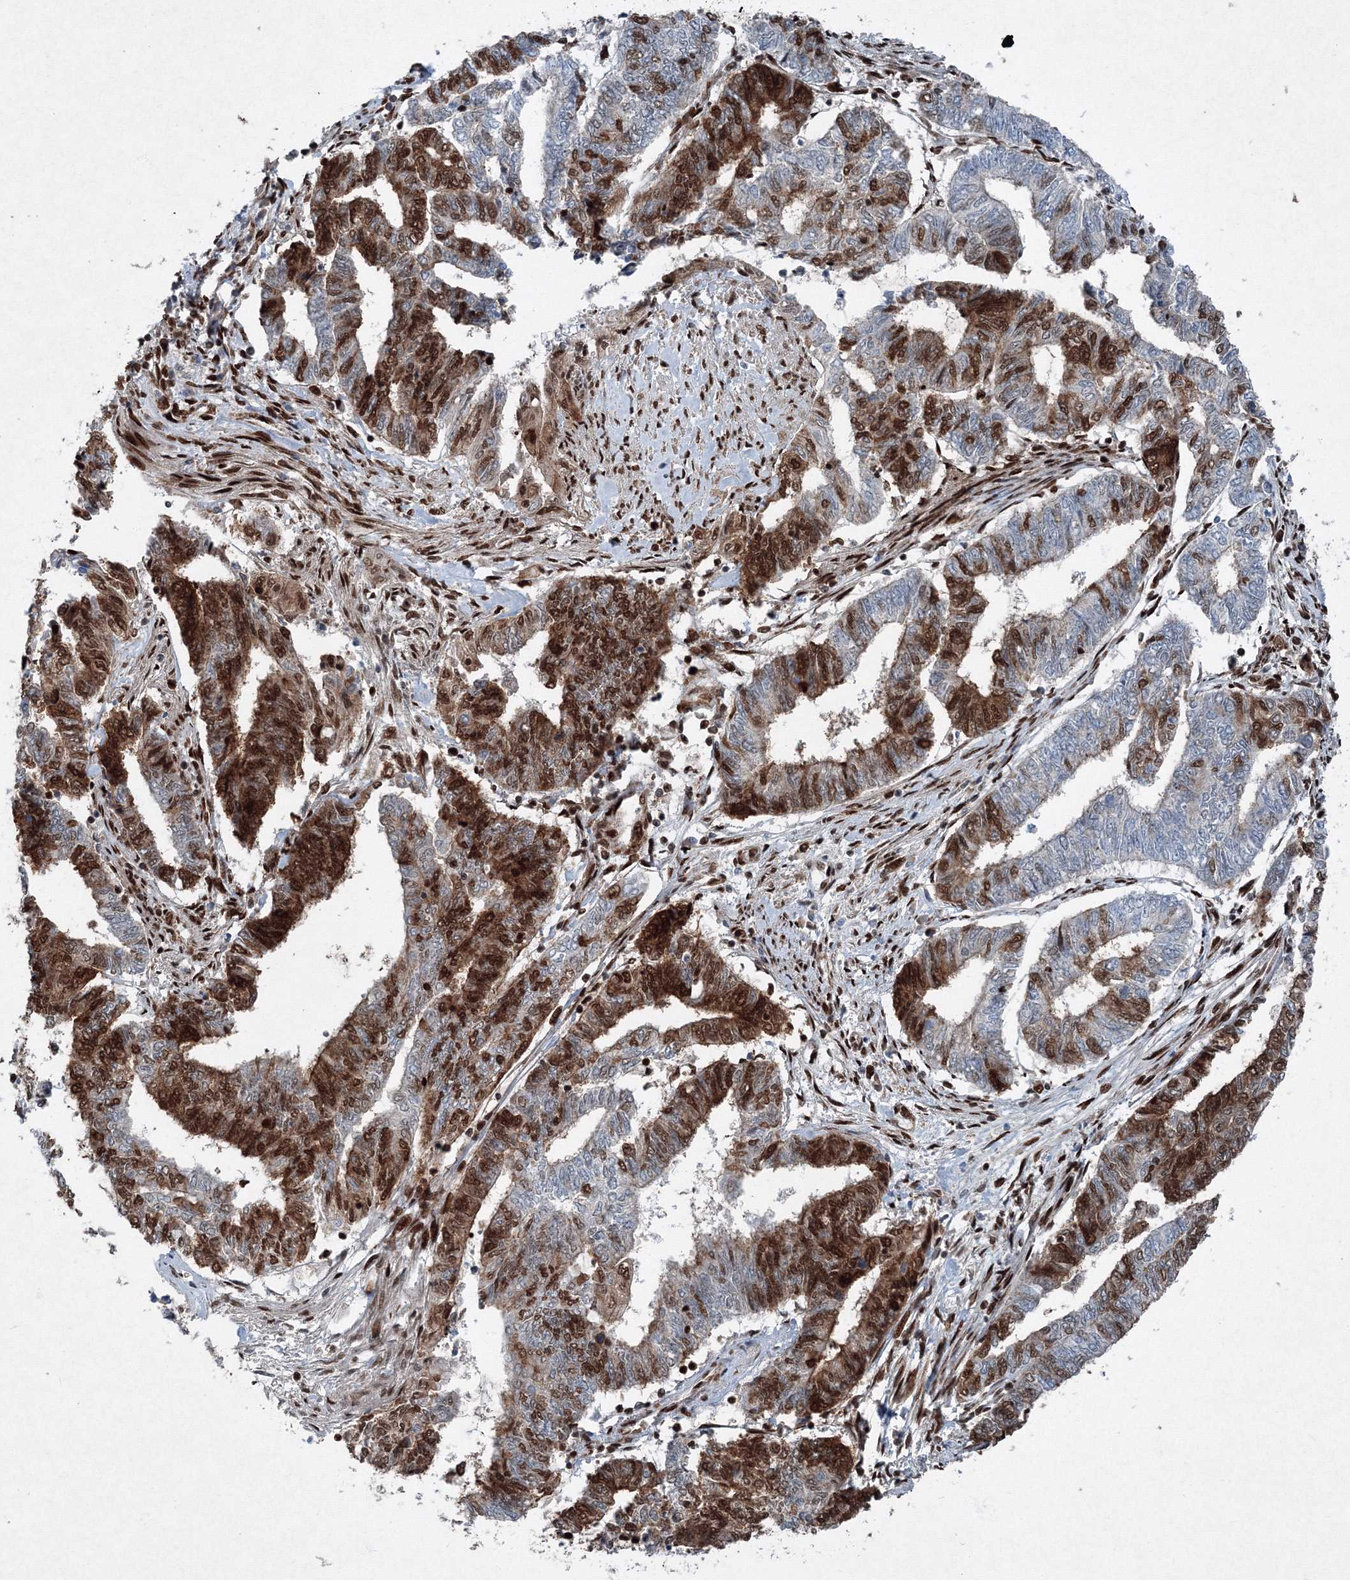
{"staining": {"intensity": "strong", "quantity": "25%-75%", "location": "cytoplasmic/membranous,nuclear"}, "tissue": "endometrial cancer", "cell_type": "Tumor cells", "image_type": "cancer", "snomed": [{"axis": "morphology", "description": "Adenocarcinoma, NOS"}, {"axis": "topography", "description": "Uterus"}, {"axis": "topography", "description": "Endometrium"}], "caption": "The histopathology image displays a brown stain indicating the presence of a protein in the cytoplasmic/membranous and nuclear of tumor cells in endometrial adenocarcinoma.", "gene": "SNRPC", "patient": {"sex": "female", "age": 70}}